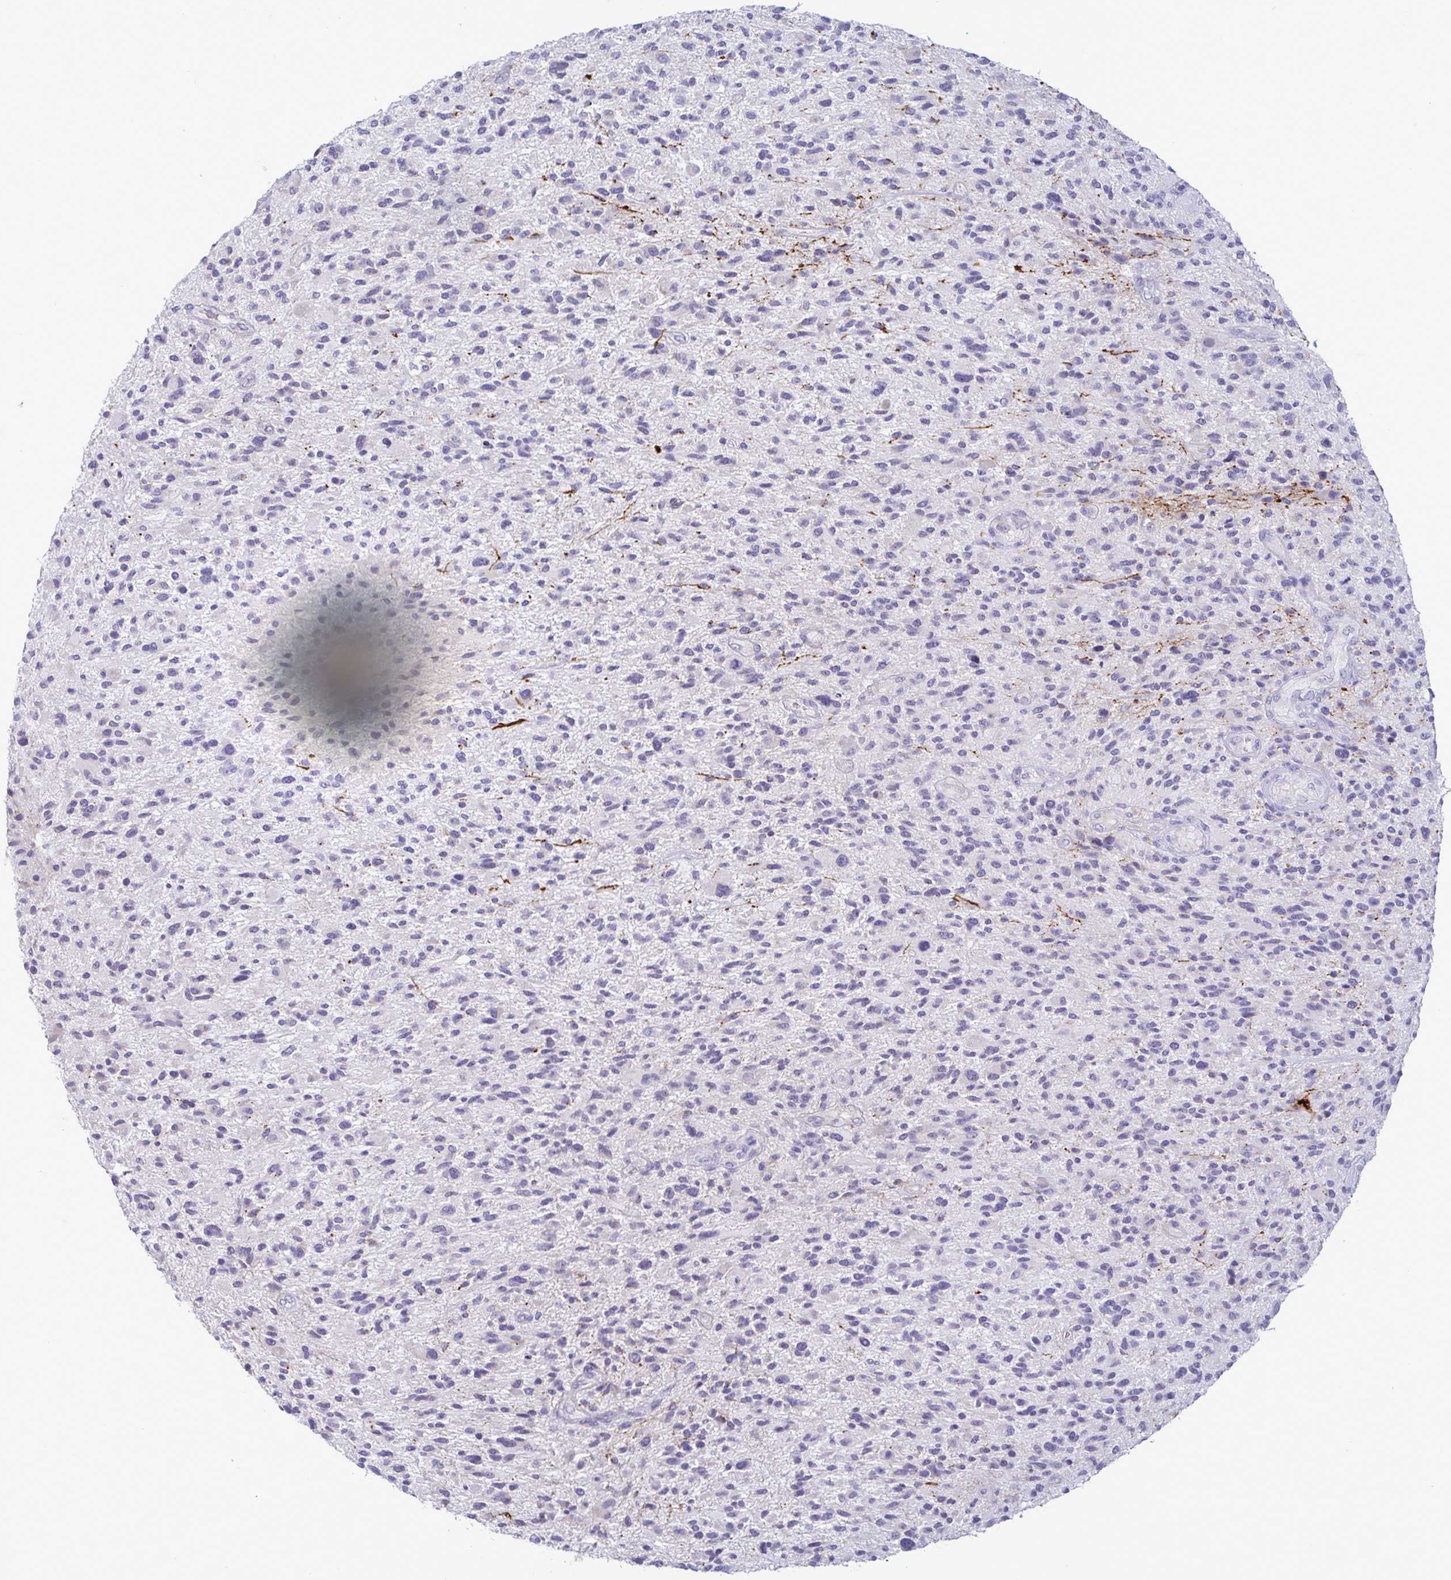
{"staining": {"intensity": "negative", "quantity": "none", "location": "none"}, "tissue": "glioma", "cell_type": "Tumor cells", "image_type": "cancer", "snomed": [{"axis": "morphology", "description": "Glioma, malignant, High grade"}, {"axis": "topography", "description": "Brain"}], "caption": "Tumor cells are negative for protein expression in human glioma.", "gene": "TAS2R38", "patient": {"sex": "male", "age": 47}}